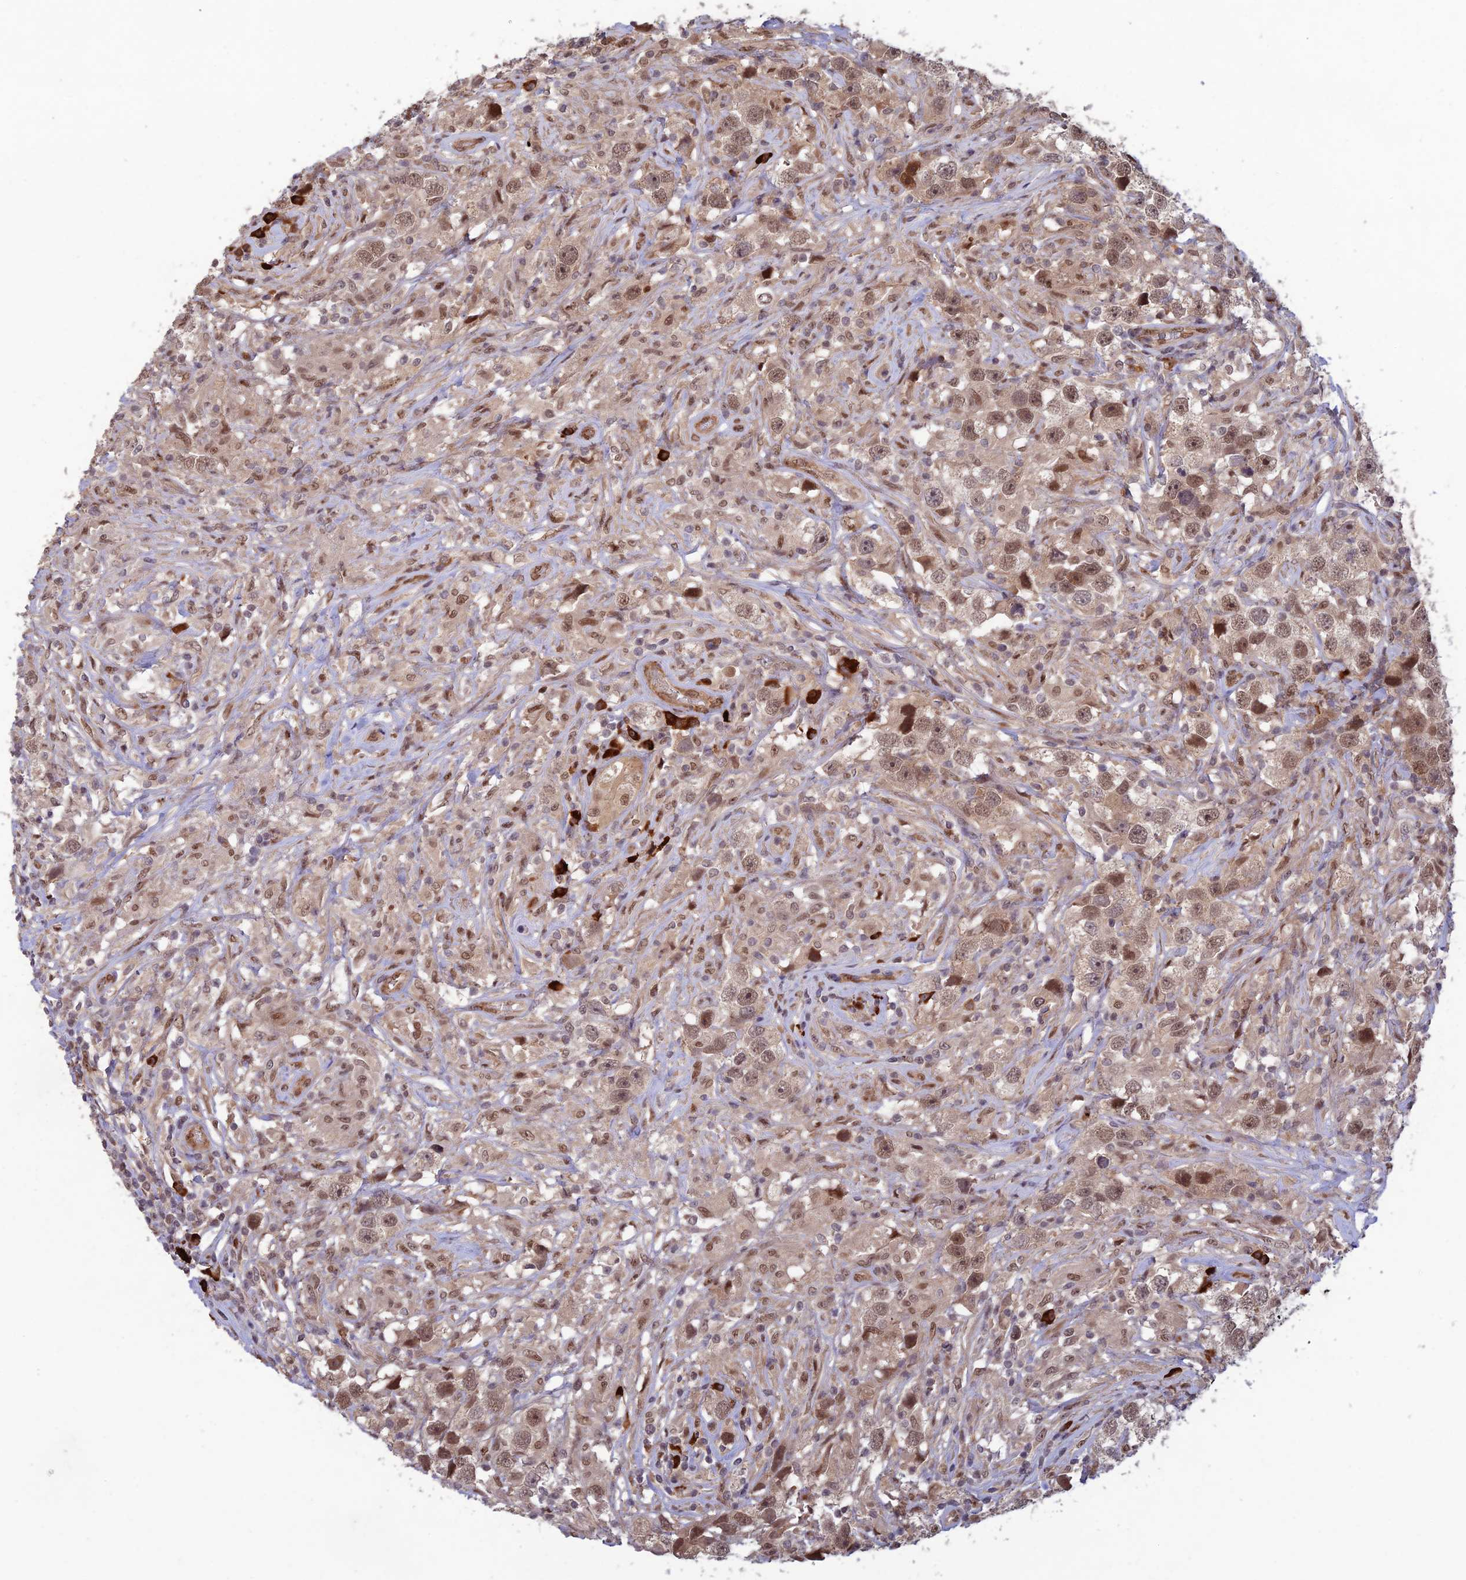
{"staining": {"intensity": "weak", "quantity": "25%-75%", "location": "nuclear"}, "tissue": "testis cancer", "cell_type": "Tumor cells", "image_type": "cancer", "snomed": [{"axis": "morphology", "description": "Seminoma, NOS"}, {"axis": "topography", "description": "Testis"}], "caption": "Protein staining by IHC displays weak nuclear staining in approximately 25%-75% of tumor cells in testis cancer (seminoma).", "gene": "ZNF565", "patient": {"sex": "male", "age": 49}}